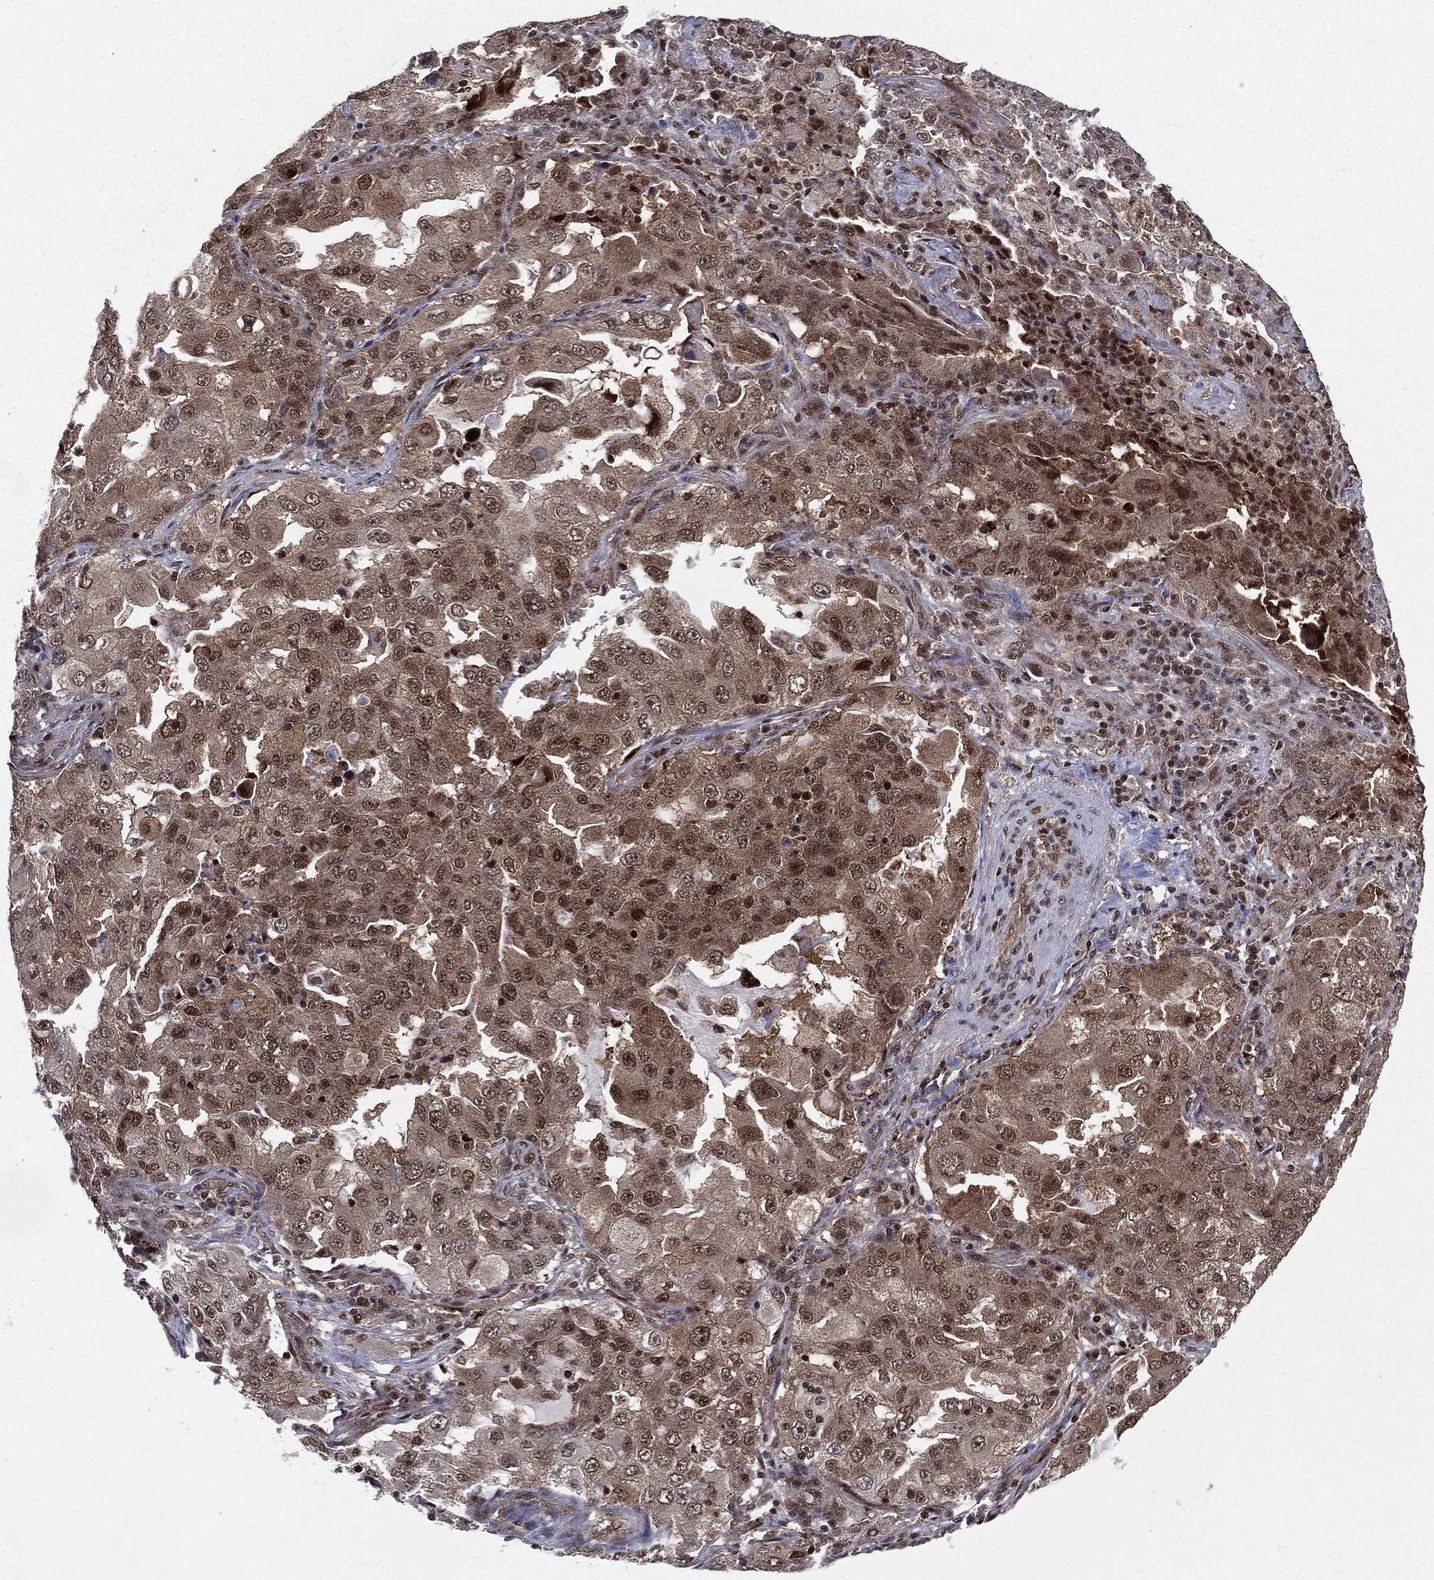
{"staining": {"intensity": "moderate", "quantity": "<25%", "location": "cytoplasmic/membranous,nuclear"}, "tissue": "lung cancer", "cell_type": "Tumor cells", "image_type": "cancer", "snomed": [{"axis": "morphology", "description": "Adenocarcinoma, NOS"}, {"axis": "topography", "description": "Lung"}], "caption": "A brown stain labels moderate cytoplasmic/membranous and nuclear staining of a protein in human adenocarcinoma (lung) tumor cells.", "gene": "PTPA", "patient": {"sex": "female", "age": 61}}